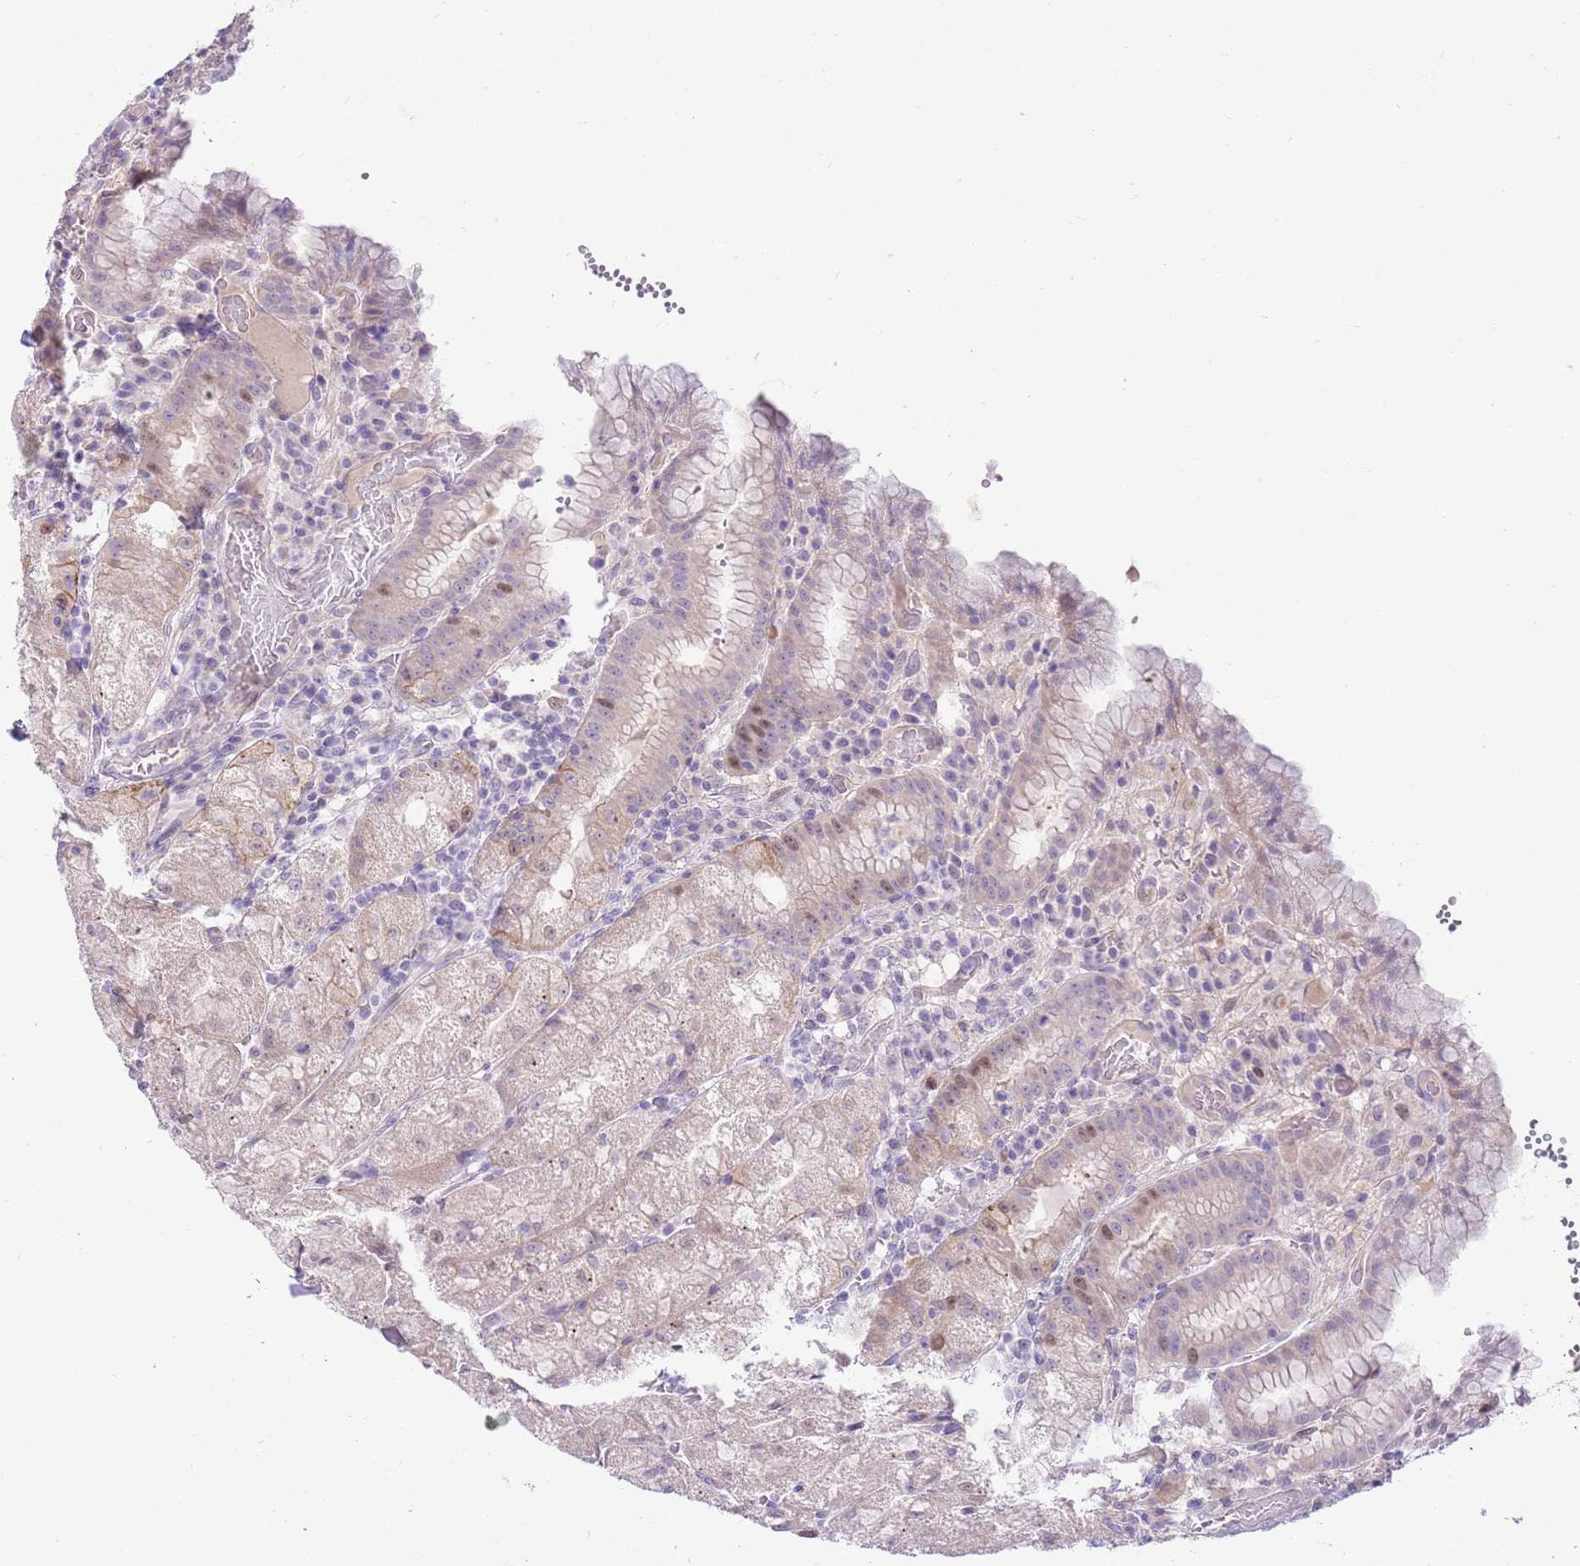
{"staining": {"intensity": "negative", "quantity": "none", "location": "none"}, "tissue": "stomach", "cell_type": "Glandular cells", "image_type": "normal", "snomed": [{"axis": "morphology", "description": "Normal tissue, NOS"}, {"axis": "topography", "description": "Stomach, upper"}], "caption": "This photomicrograph is of unremarkable stomach stained with IHC to label a protein in brown with the nuclei are counter-stained blue. There is no expression in glandular cells. Nuclei are stained in blue.", "gene": "FBRSL1", "patient": {"sex": "male", "age": 52}}